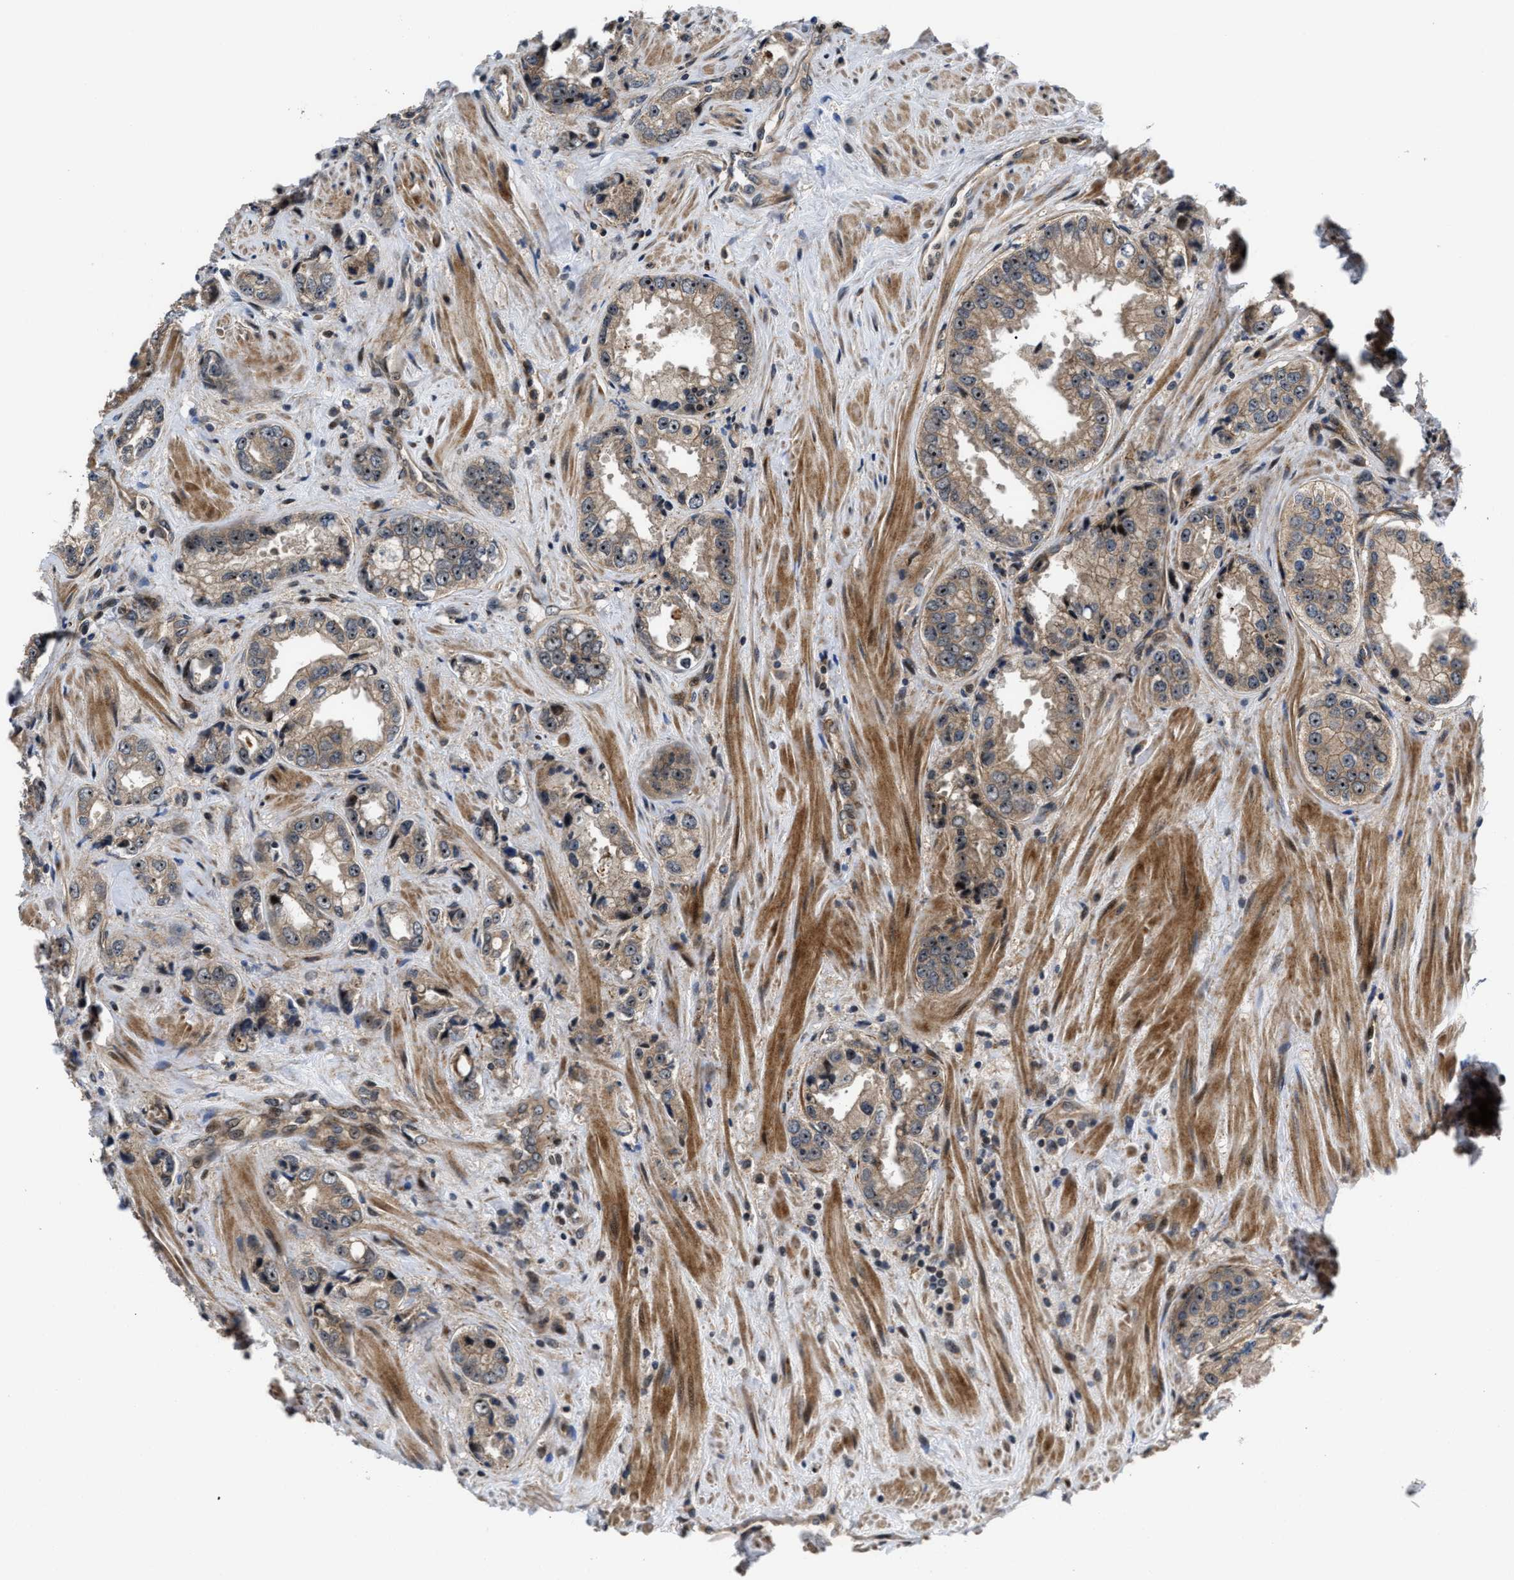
{"staining": {"intensity": "weak", "quantity": ">75%", "location": "cytoplasmic/membranous,nuclear"}, "tissue": "prostate cancer", "cell_type": "Tumor cells", "image_type": "cancer", "snomed": [{"axis": "morphology", "description": "Adenocarcinoma, High grade"}, {"axis": "topography", "description": "Prostate"}], "caption": "This photomicrograph exhibits prostate cancer stained with IHC to label a protein in brown. The cytoplasmic/membranous and nuclear of tumor cells show weak positivity for the protein. Nuclei are counter-stained blue.", "gene": "ALDH3A2", "patient": {"sex": "male", "age": 61}}